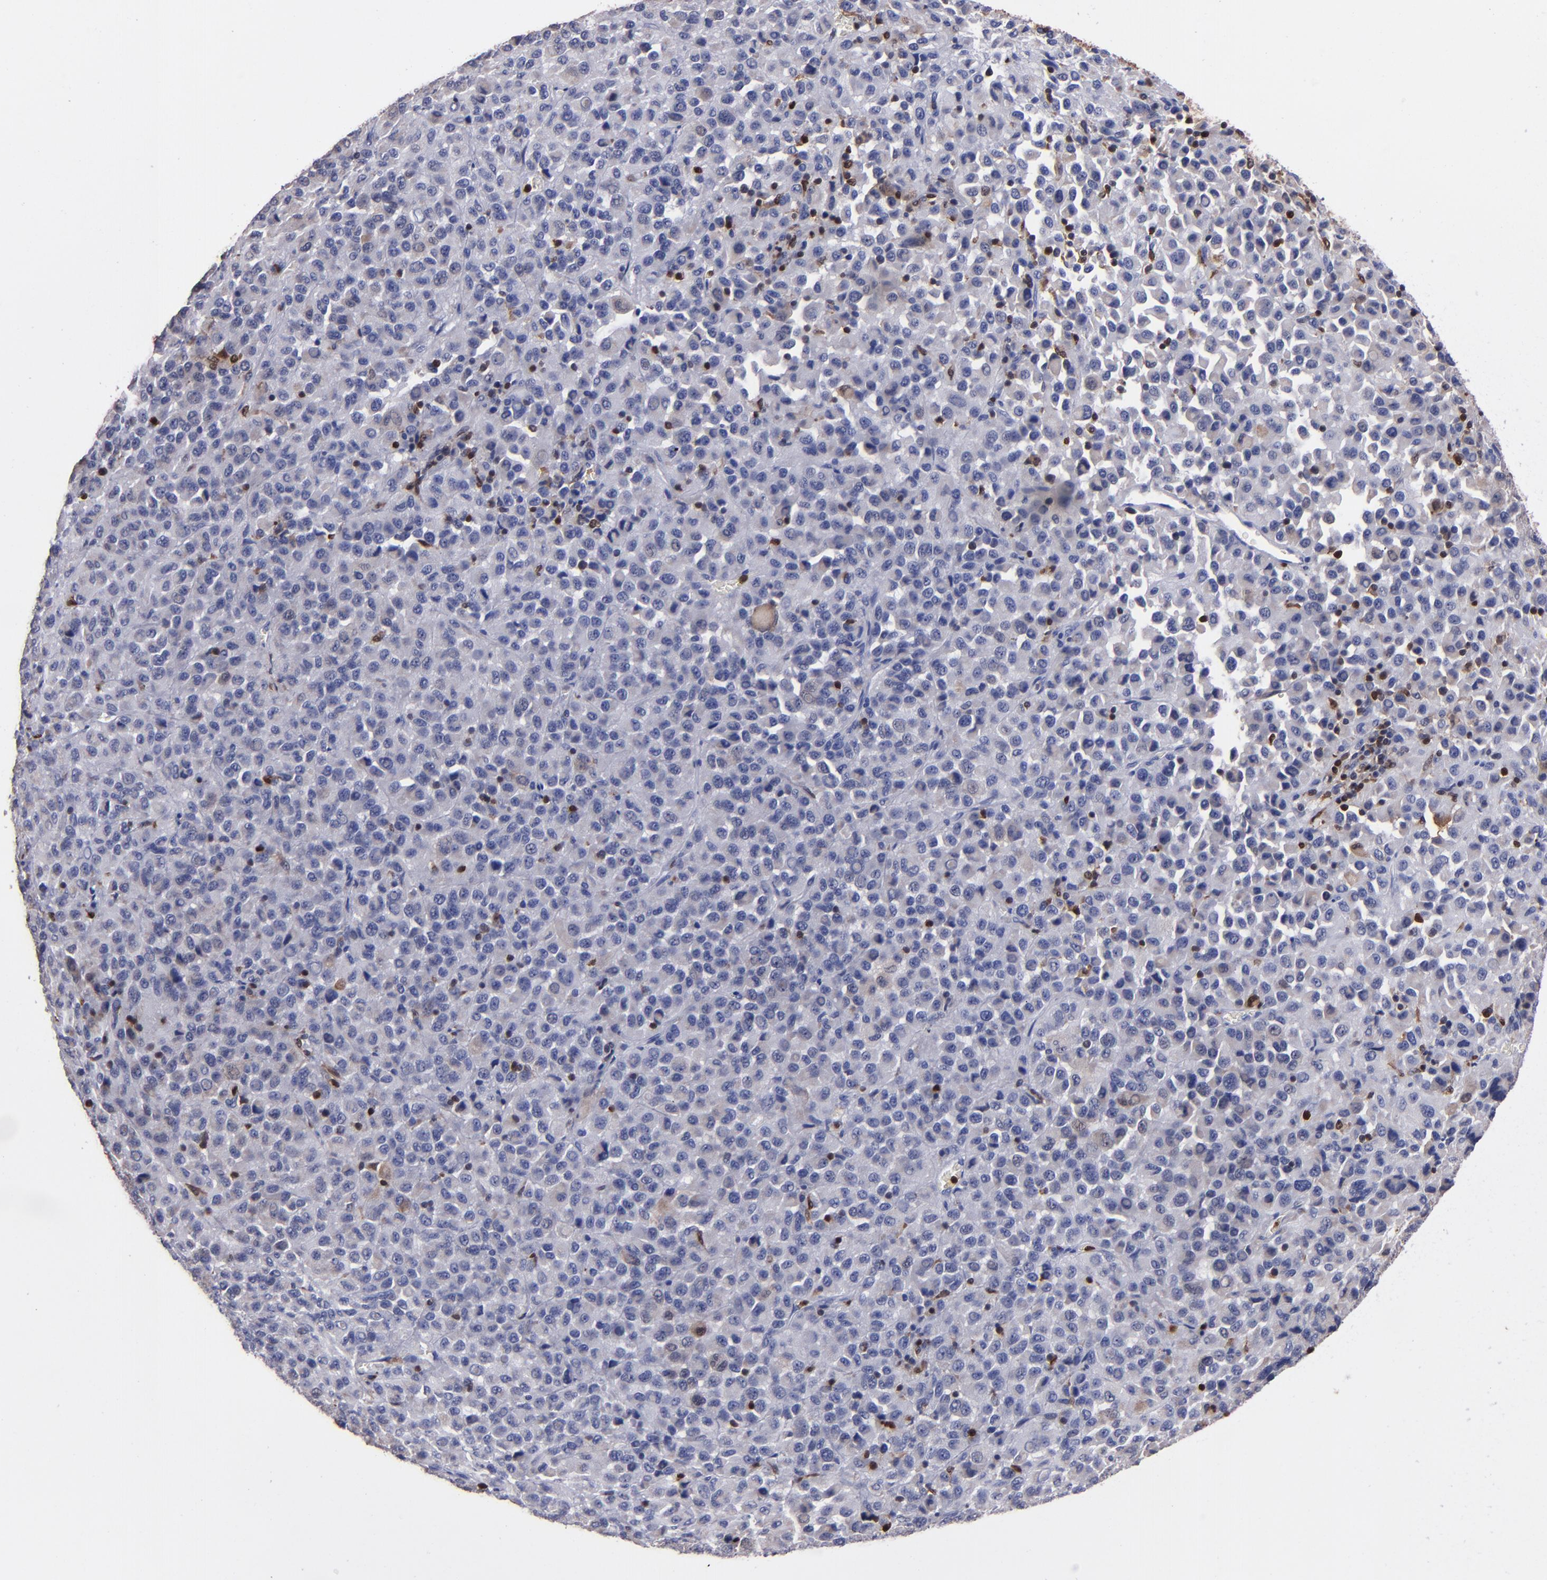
{"staining": {"intensity": "negative", "quantity": "none", "location": "none"}, "tissue": "melanoma", "cell_type": "Tumor cells", "image_type": "cancer", "snomed": [{"axis": "morphology", "description": "Malignant melanoma, Metastatic site"}, {"axis": "topography", "description": "Lung"}], "caption": "Protein analysis of melanoma exhibits no significant expression in tumor cells.", "gene": "S100A4", "patient": {"sex": "male", "age": 64}}